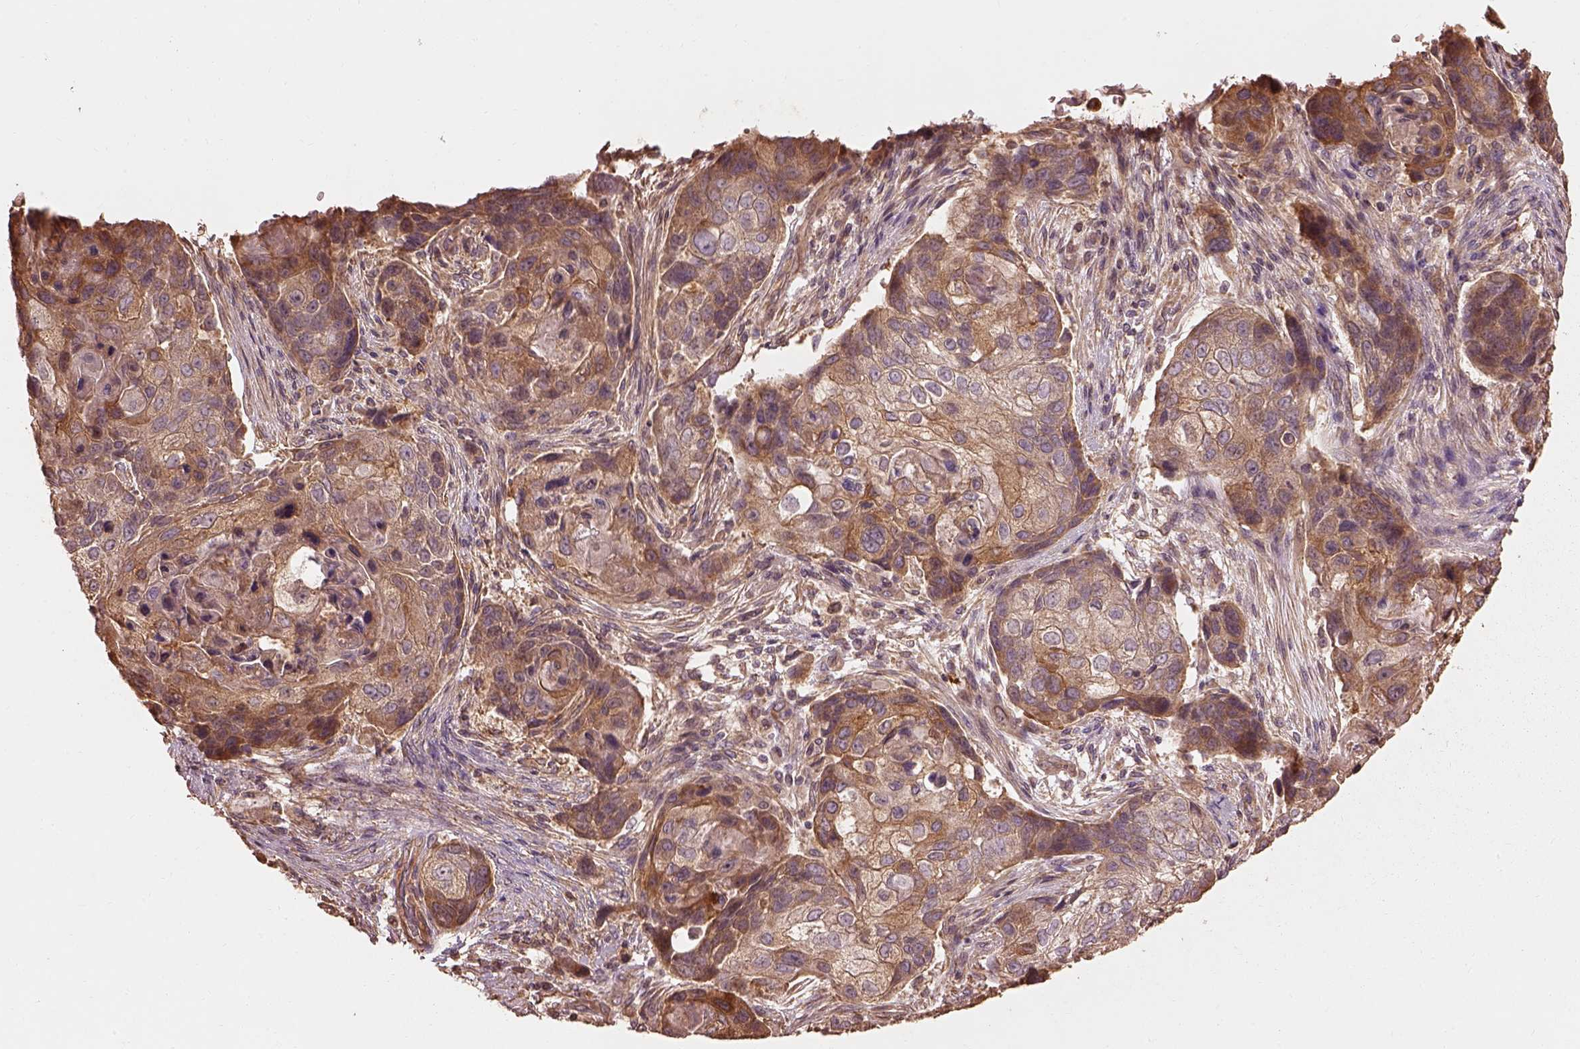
{"staining": {"intensity": "moderate", "quantity": ">75%", "location": "cytoplasmic/membranous"}, "tissue": "lung cancer", "cell_type": "Tumor cells", "image_type": "cancer", "snomed": [{"axis": "morphology", "description": "Squamous cell carcinoma, NOS"}, {"axis": "topography", "description": "Lung"}], "caption": "Tumor cells reveal moderate cytoplasmic/membranous positivity in approximately >75% of cells in squamous cell carcinoma (lung).", "gene": "METTL4", "patient": {"sex": "male", "age": 69}}